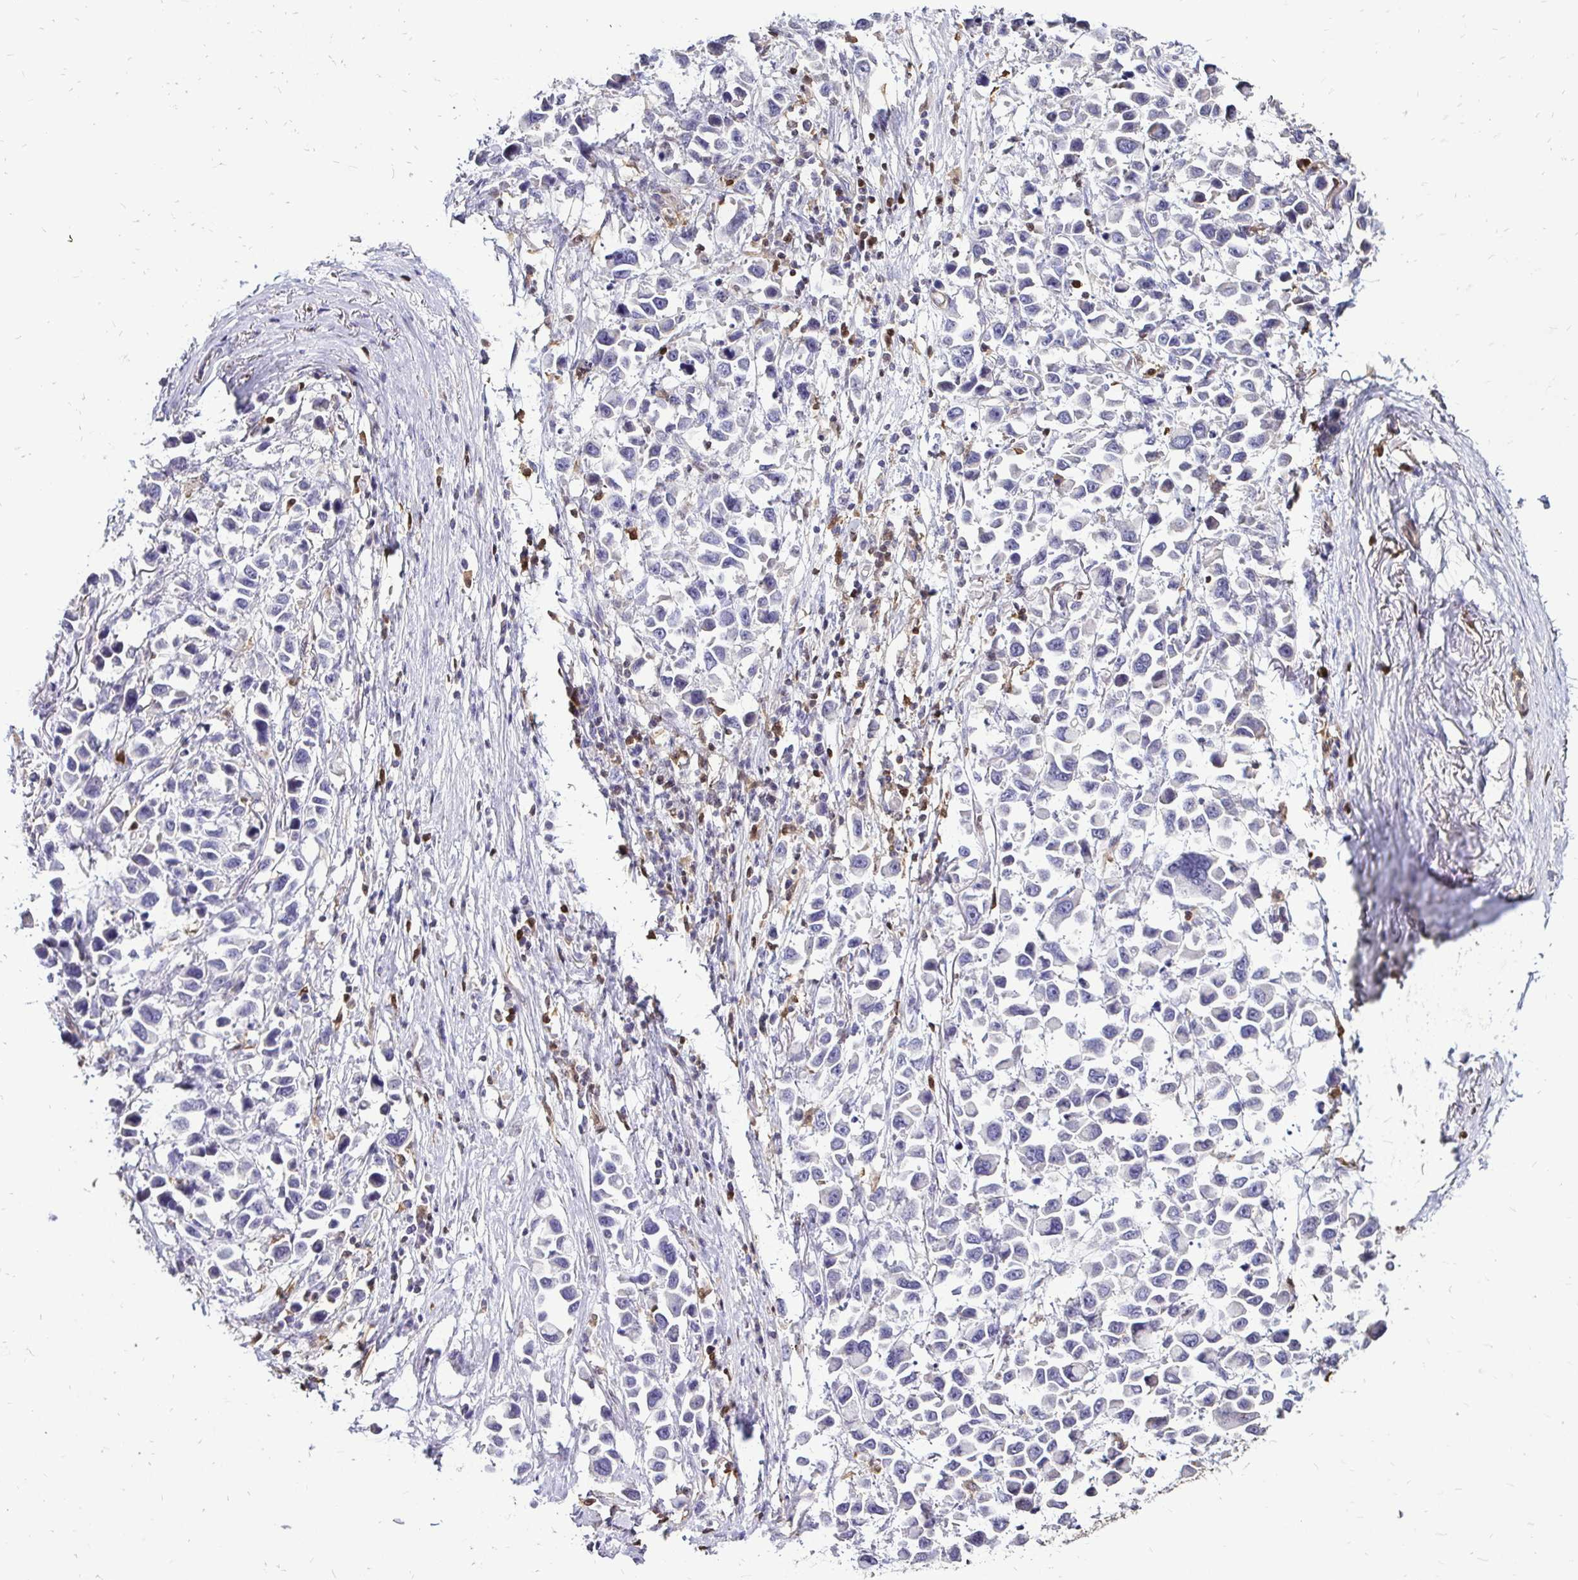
{"staining": {"intensity": "negative", "quantity": "none", "location": "none"}, "tissue": "stomach cancer", "cell_type": "Tumor cells", "image_type": "cancer", "snomed": [{"axis": "morphology", "description": "Adenocarcinoma, NOS"}, {"axis": "topography", "description": "Stomach"}], "caption": "The micrograph exhibits no significant positivity in tumor cells of stomach adenocarcinoma. (Immunohistochemistry, brightfield microscopy, high magnification).", "gene": "ZFP1", "patient": {"sex": "female", "age": 81}}